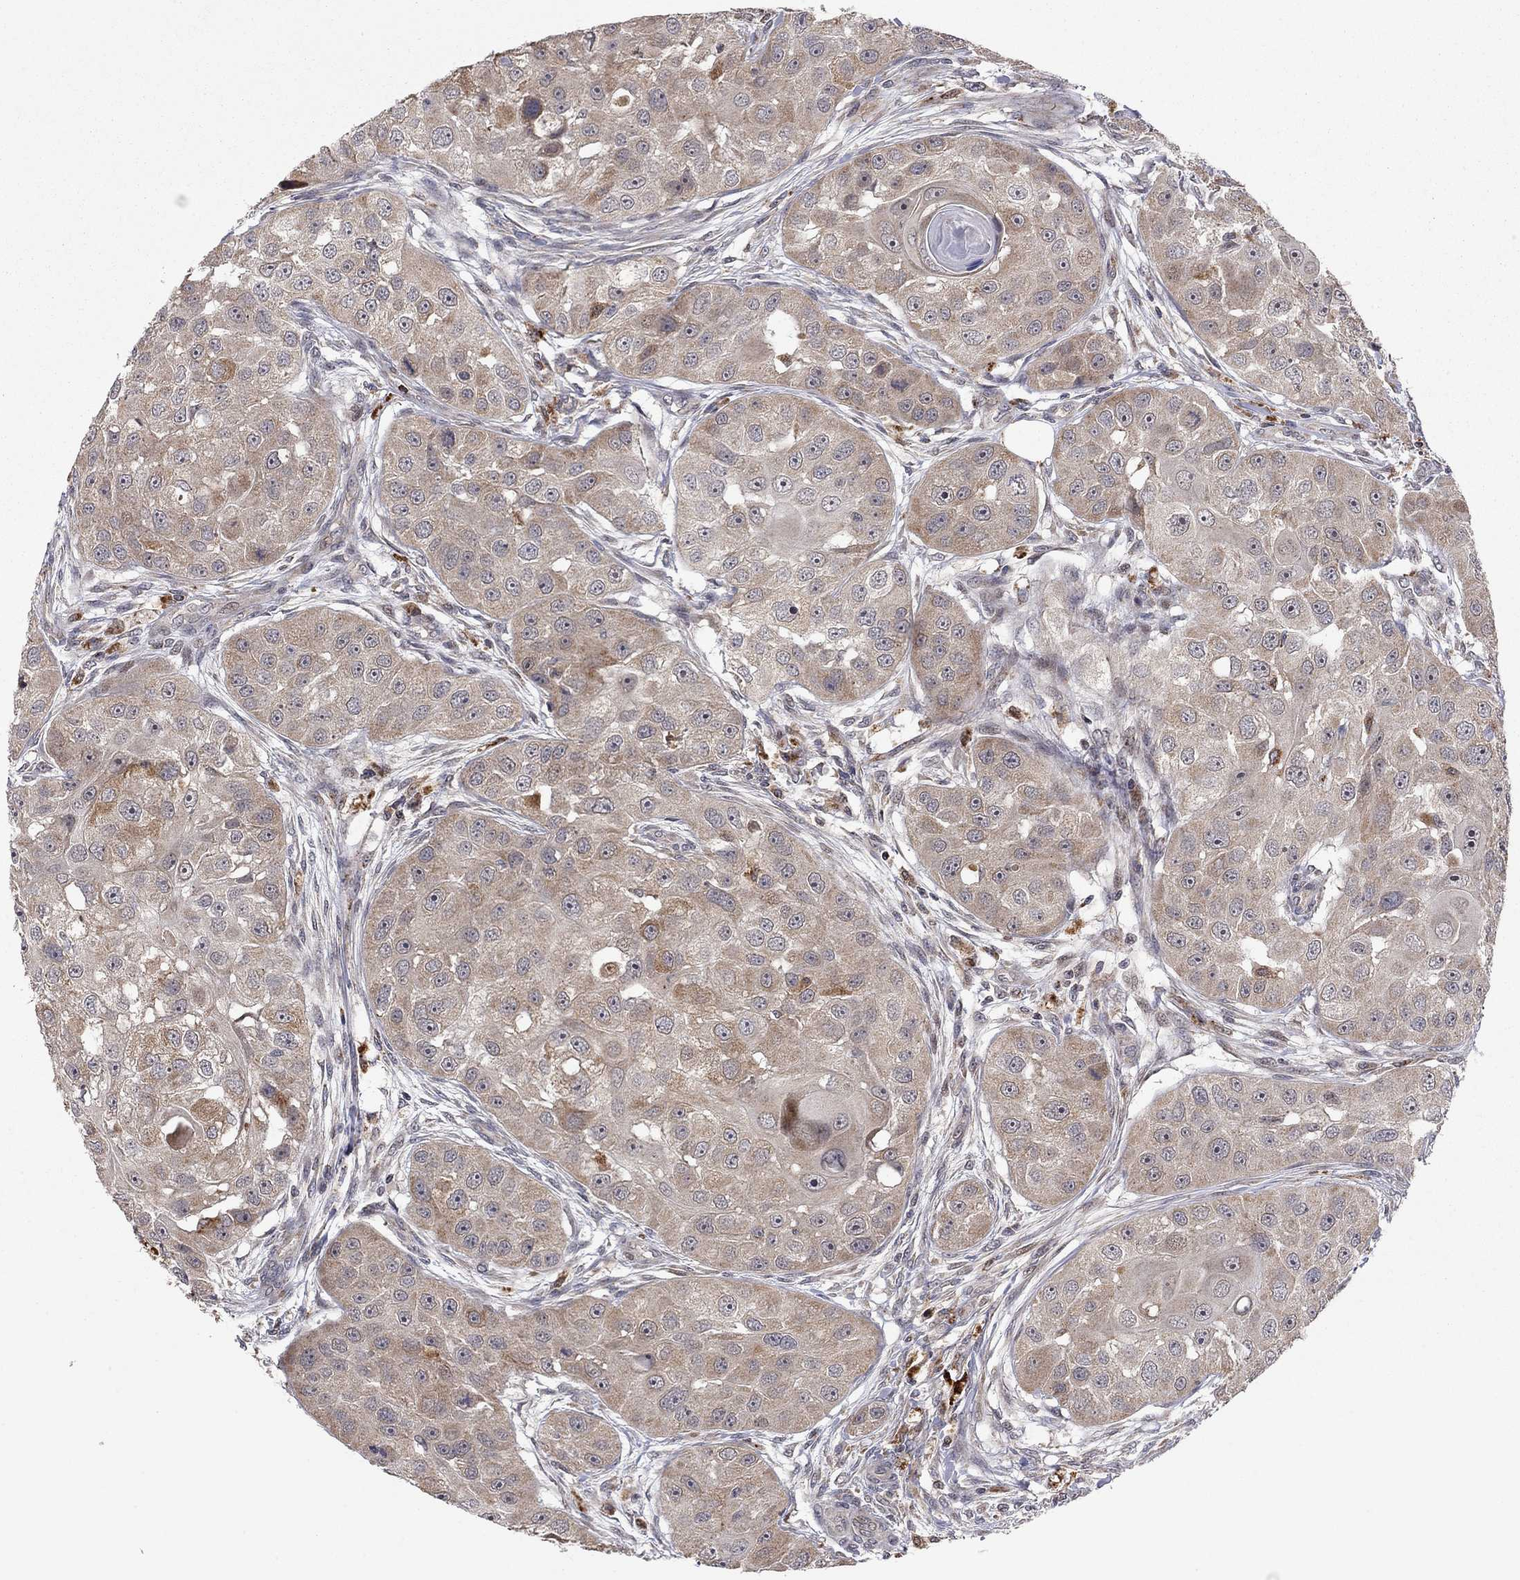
{"staining": {"intensity": "moderate", "quantity": "<25%", "location": "cytoplasmic/membranous"}, "tissue": "head and neck cancer", "cell_type": "Tumor cells", "image_type": "cancer", "snomed": [{"axis": "morphology", "description": "Squamous cell carcinoma, NOS"}, {"axis": "topography", "description": "Head-Neck"}], "caption": "This photomicrograph shows immunohistochemistry (IHC) staining of human squamous cell carcinoma (head and neck), with low moderate cytoplasmic/membranous staining in approximately <25% of tumor cells.", "gene": "IDS", "patient": {"sex": "male", "age": 51}}